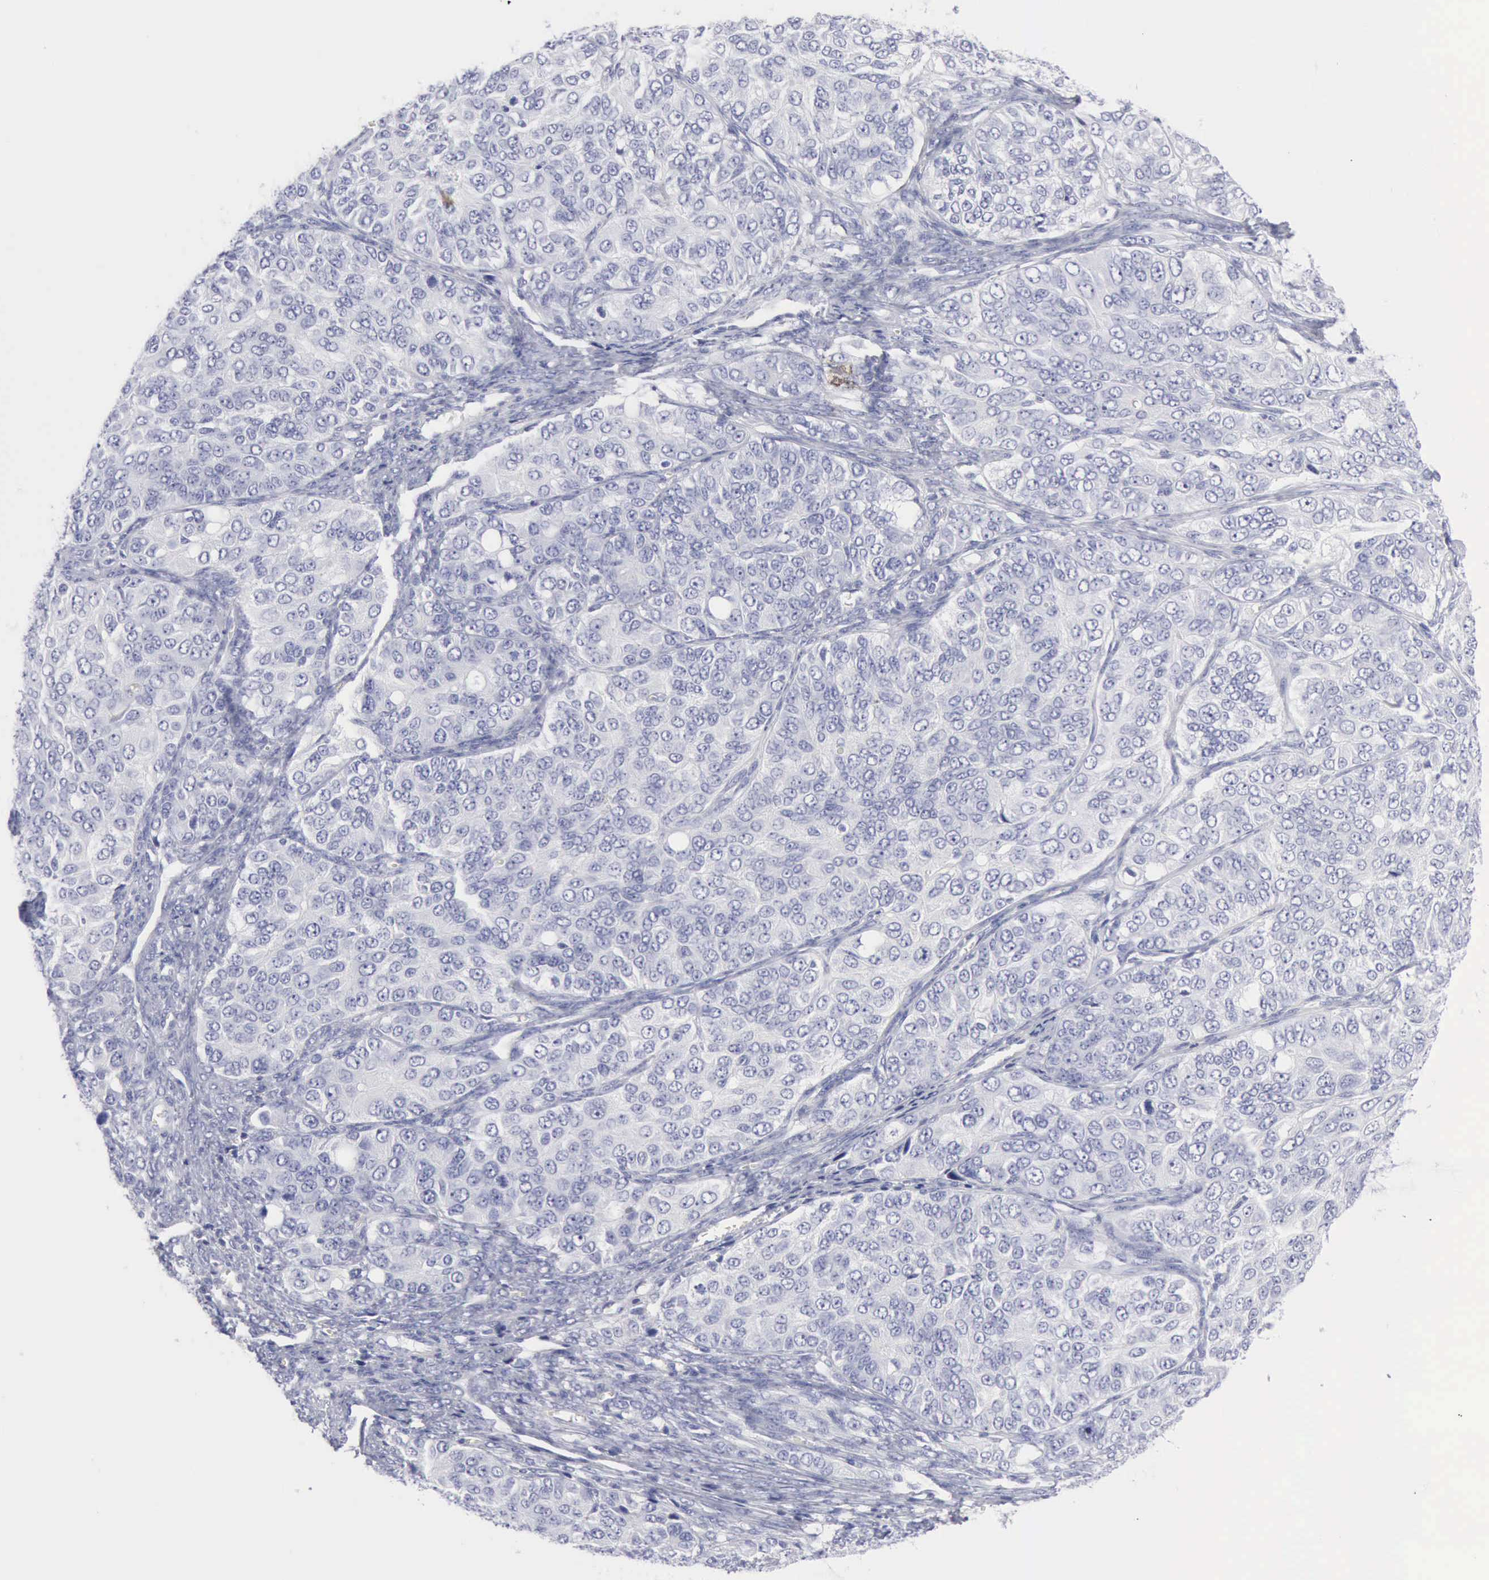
{"staining": {"intensity": "negative", "quantity": "none", "location": "none"}, "tissue": "ovarian cancer", "cell_type": "Tumor cells", "image_type": "cancer", "snomed": [{"axis": "morphology", "description": "Carcinoma, endometroid"}, {"axis": "topography", "description": "Ovary"}], "caption": "Image shows no protein positivity in tumor cells of ovarian cancer tissue.", "gene": "KRT10", "patient": {"sex": "female", "age": 51}}